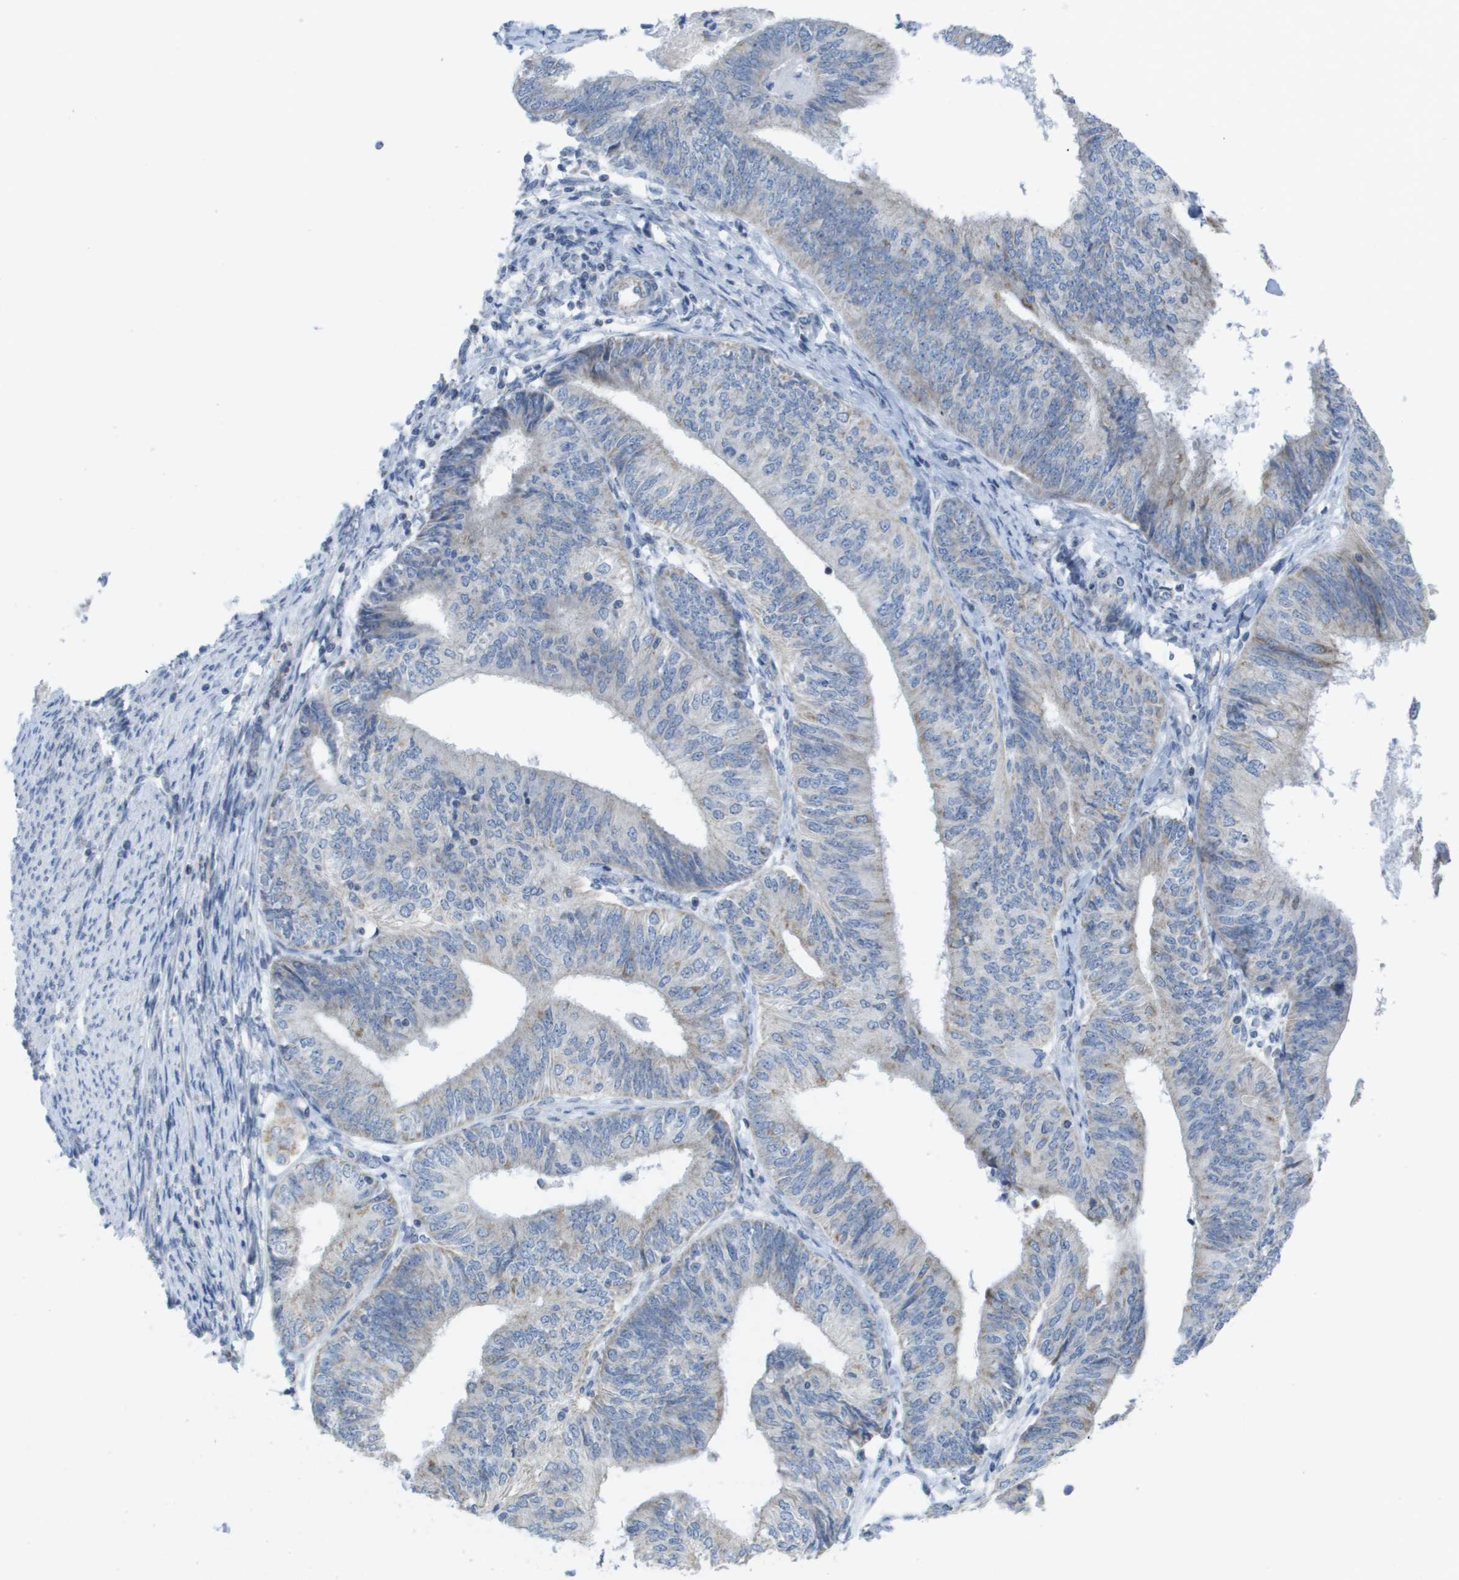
{"staining": {"intensity": "negative", "quantity": "none", "location": "none"}, "tissue": "endometrial cancer", "cell_type": "Tumor cells", "image_type": "cancer", "snomed": [{"axis": "morphology", "description": "Adenocarcinoma, NOS"}, {"axis": "topography", "description": "Endometrium"}], "caption": "This is a image of immunohistochemistry (IHC) staining of adenocarcinoma (endometrial), which shows no positivity in tumor cells.", "gene": "TMEM223", "patient": {"sex": "female", "age": 58}}